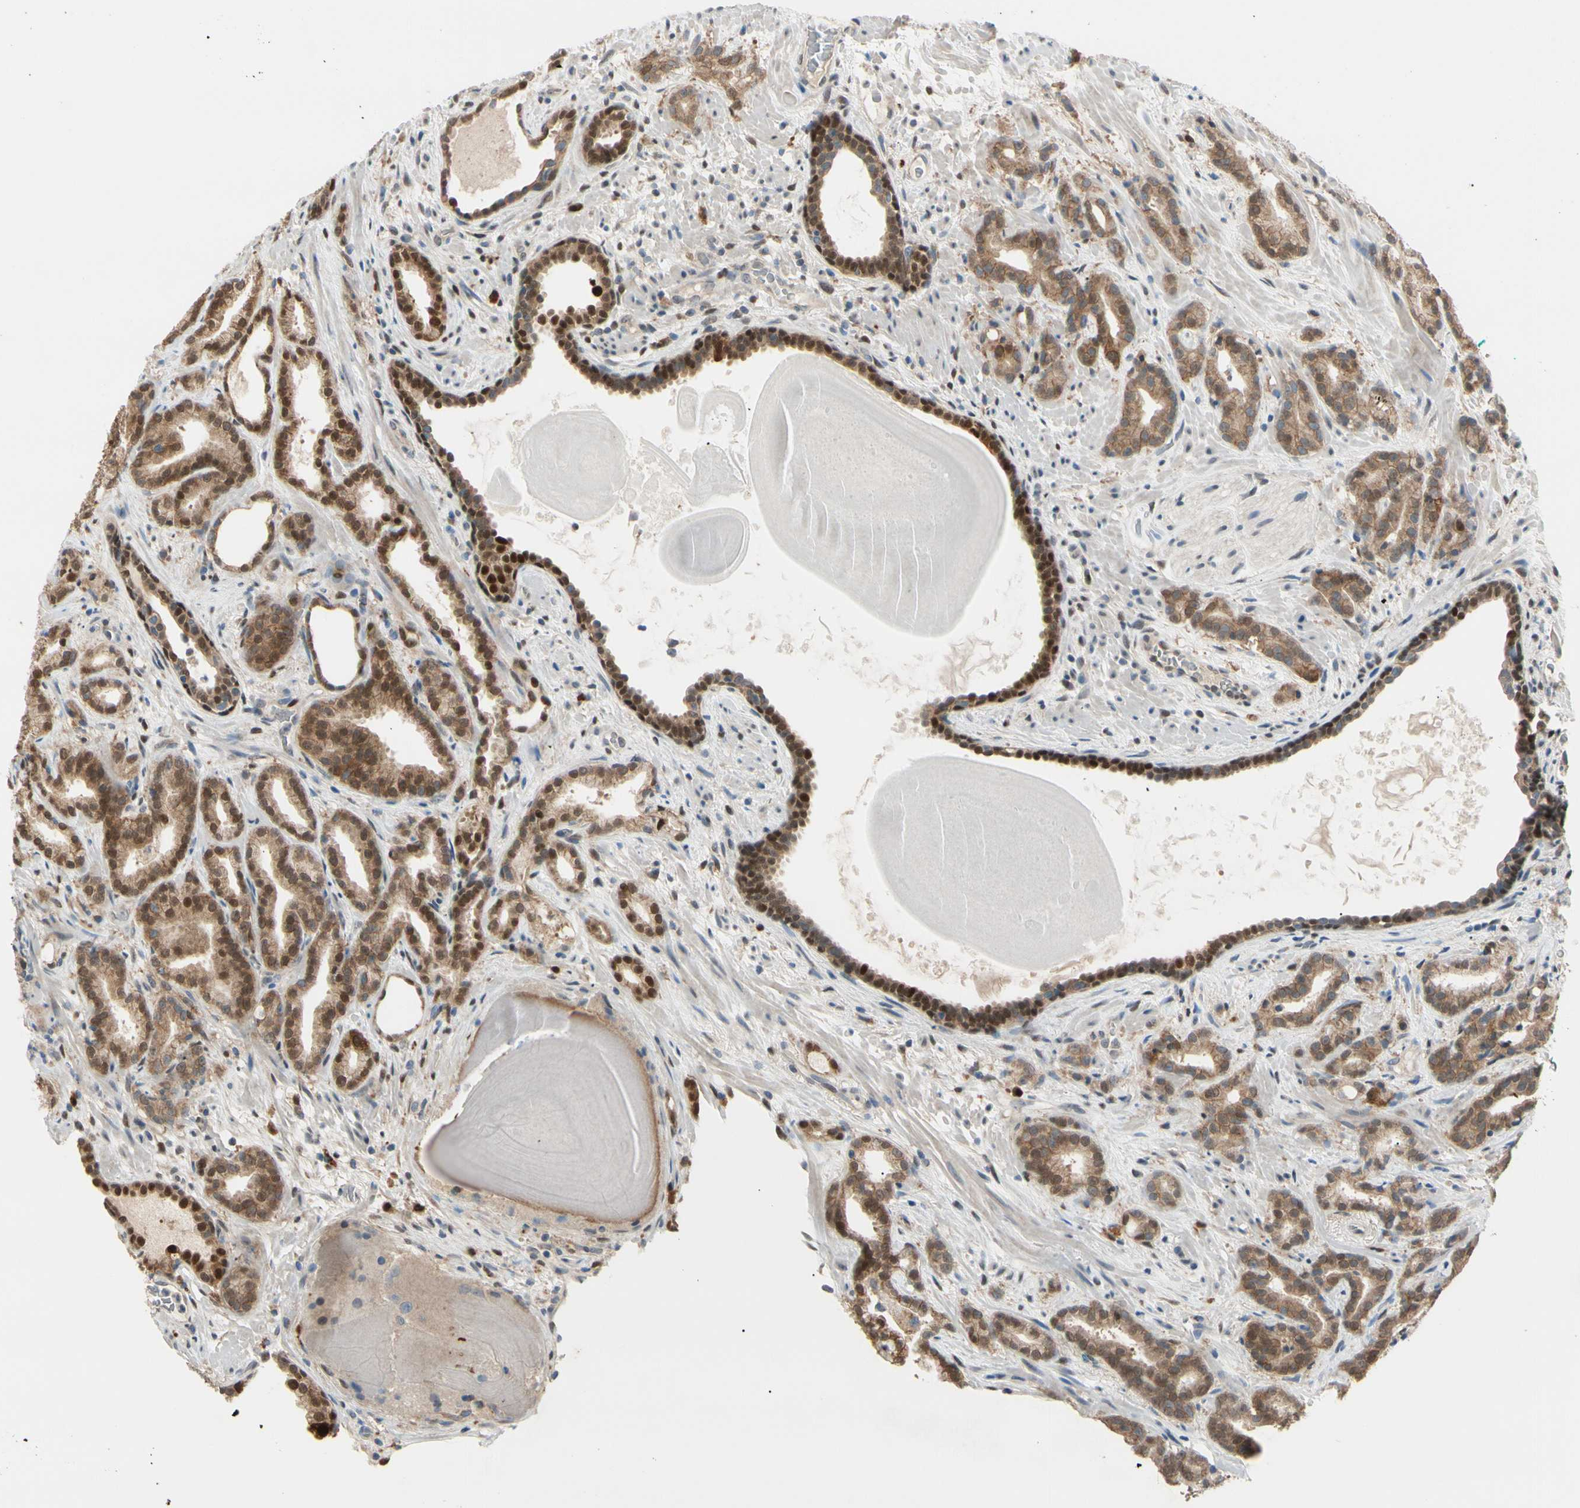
{"staining": {"intensity": "moderate", "quantity": ">75%", "location": "cytoplasmic/membranous,nuclear"}, "tissue": "prostate cancer", "cell_type": "Tumor cells", "image_type": "cancer", "snomed": [{"axis": "morphology", "description": "Adenocarcinoma, Low grade"}, {"axis": "topography", "description": "Prostate"}], "caption": "Moderate cytoplasmic/membranous and nuclear protein positivity is identified in about >75% of tumor cells in low-grade adenocarcinoma (prostate). (IHC, brightfield microscopy, high magnification).", "gene": "PTTG1", "patient": {"sex": "male", "age": 63}}